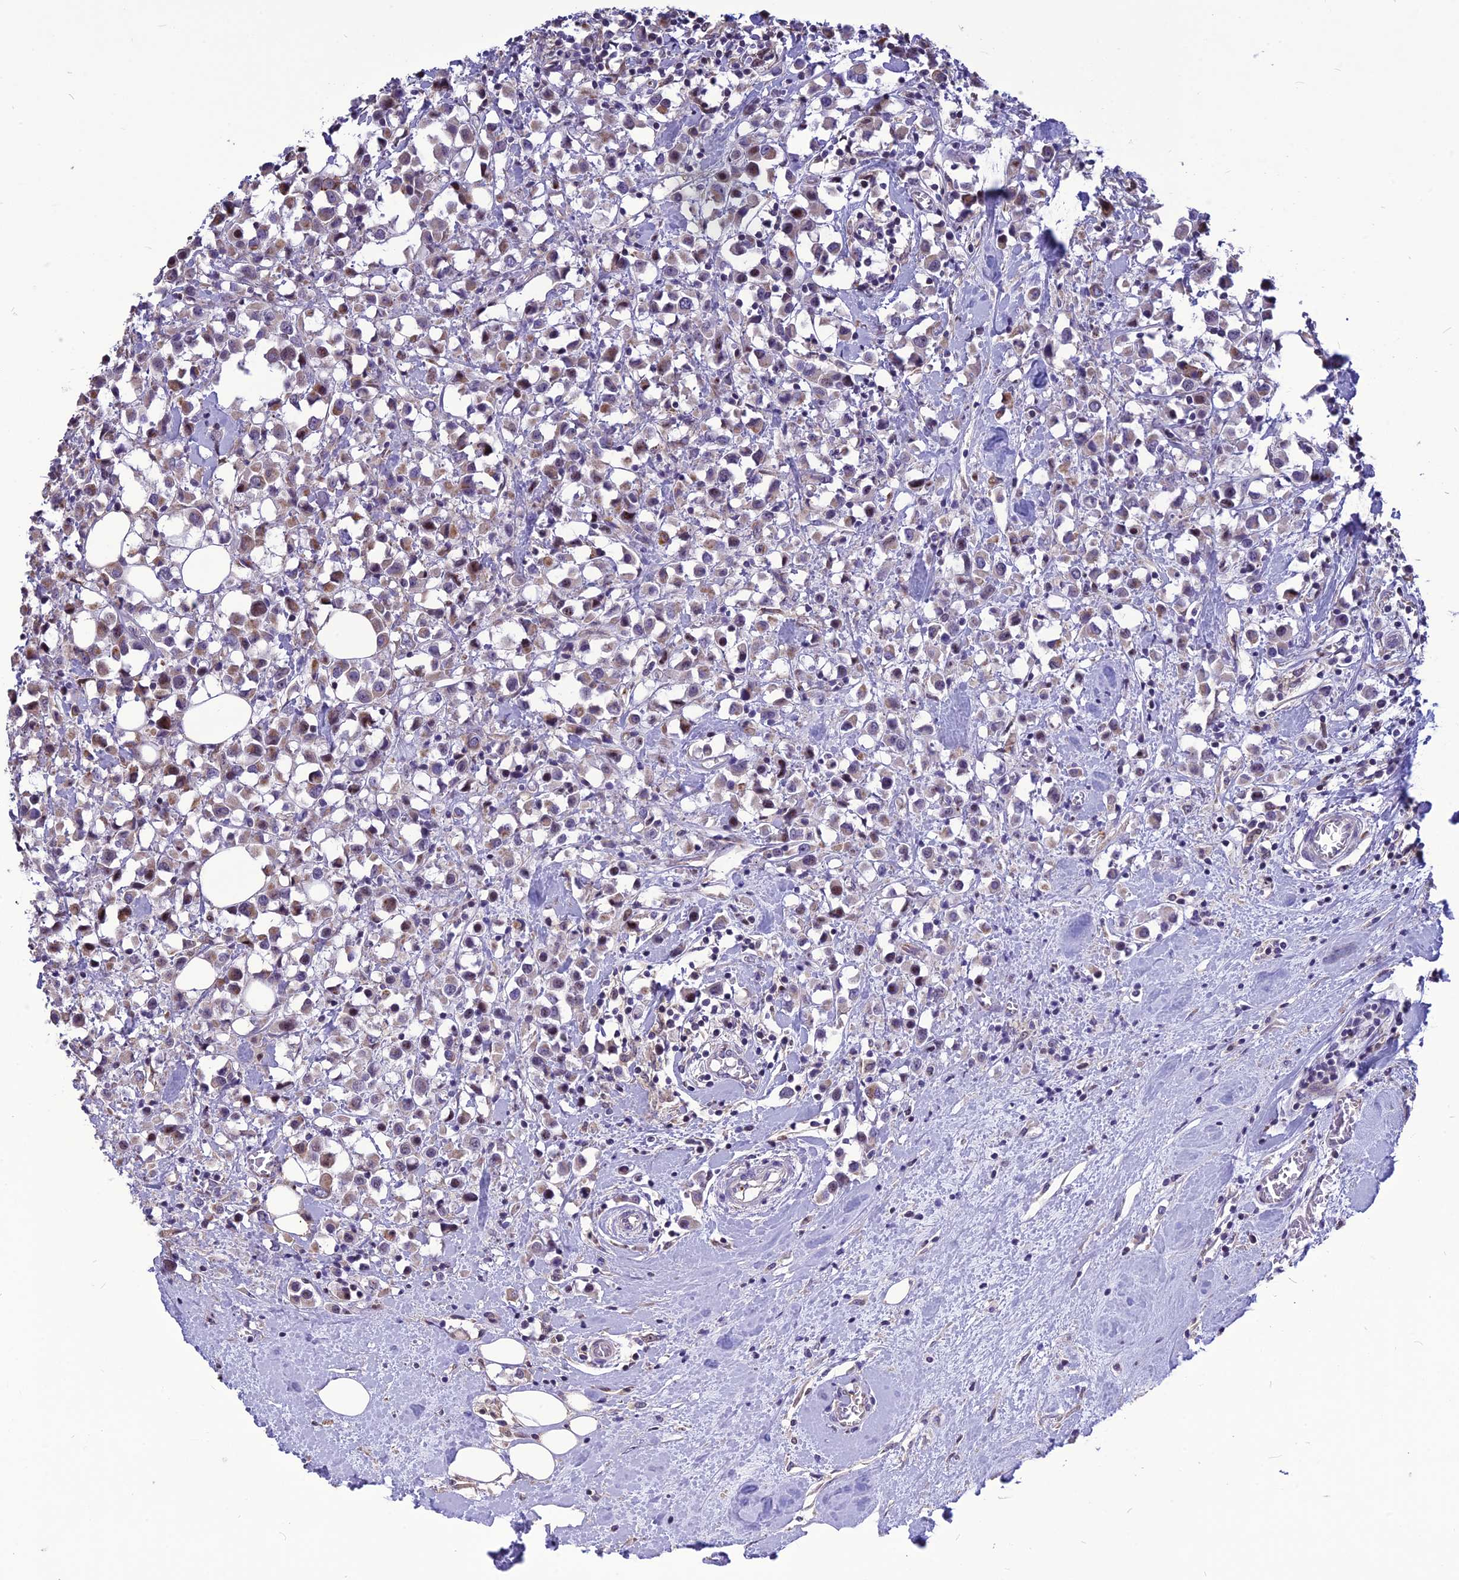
{"staining": {"intensity": "moderate", "quantity": "25%-75%", "location": "cytoplasmic/membranous,nuclear"}, "tissue": "breast cancer", "cell_type": "Tumor cells", "image_type": "cancer", "snomed": [{"axis": "morphology", "description": "Duct carcinoma"}, {"axis": "topography", "description": "Breast"}], "caption": "Immunohistochemical staining of human breast cancer (infiltrating ductal carcinoma) reveals moderate cytoplasmic/membranous and nuclear protein expression in approximately 25%-75% of tumor cells. The protein of interest is stained brown, and the nuclei are stained in blue (DAB IHC with brightfield microscopy, high magnification).", "gene": "SPG21", "patient": {"sex": "female", "age": 61}}